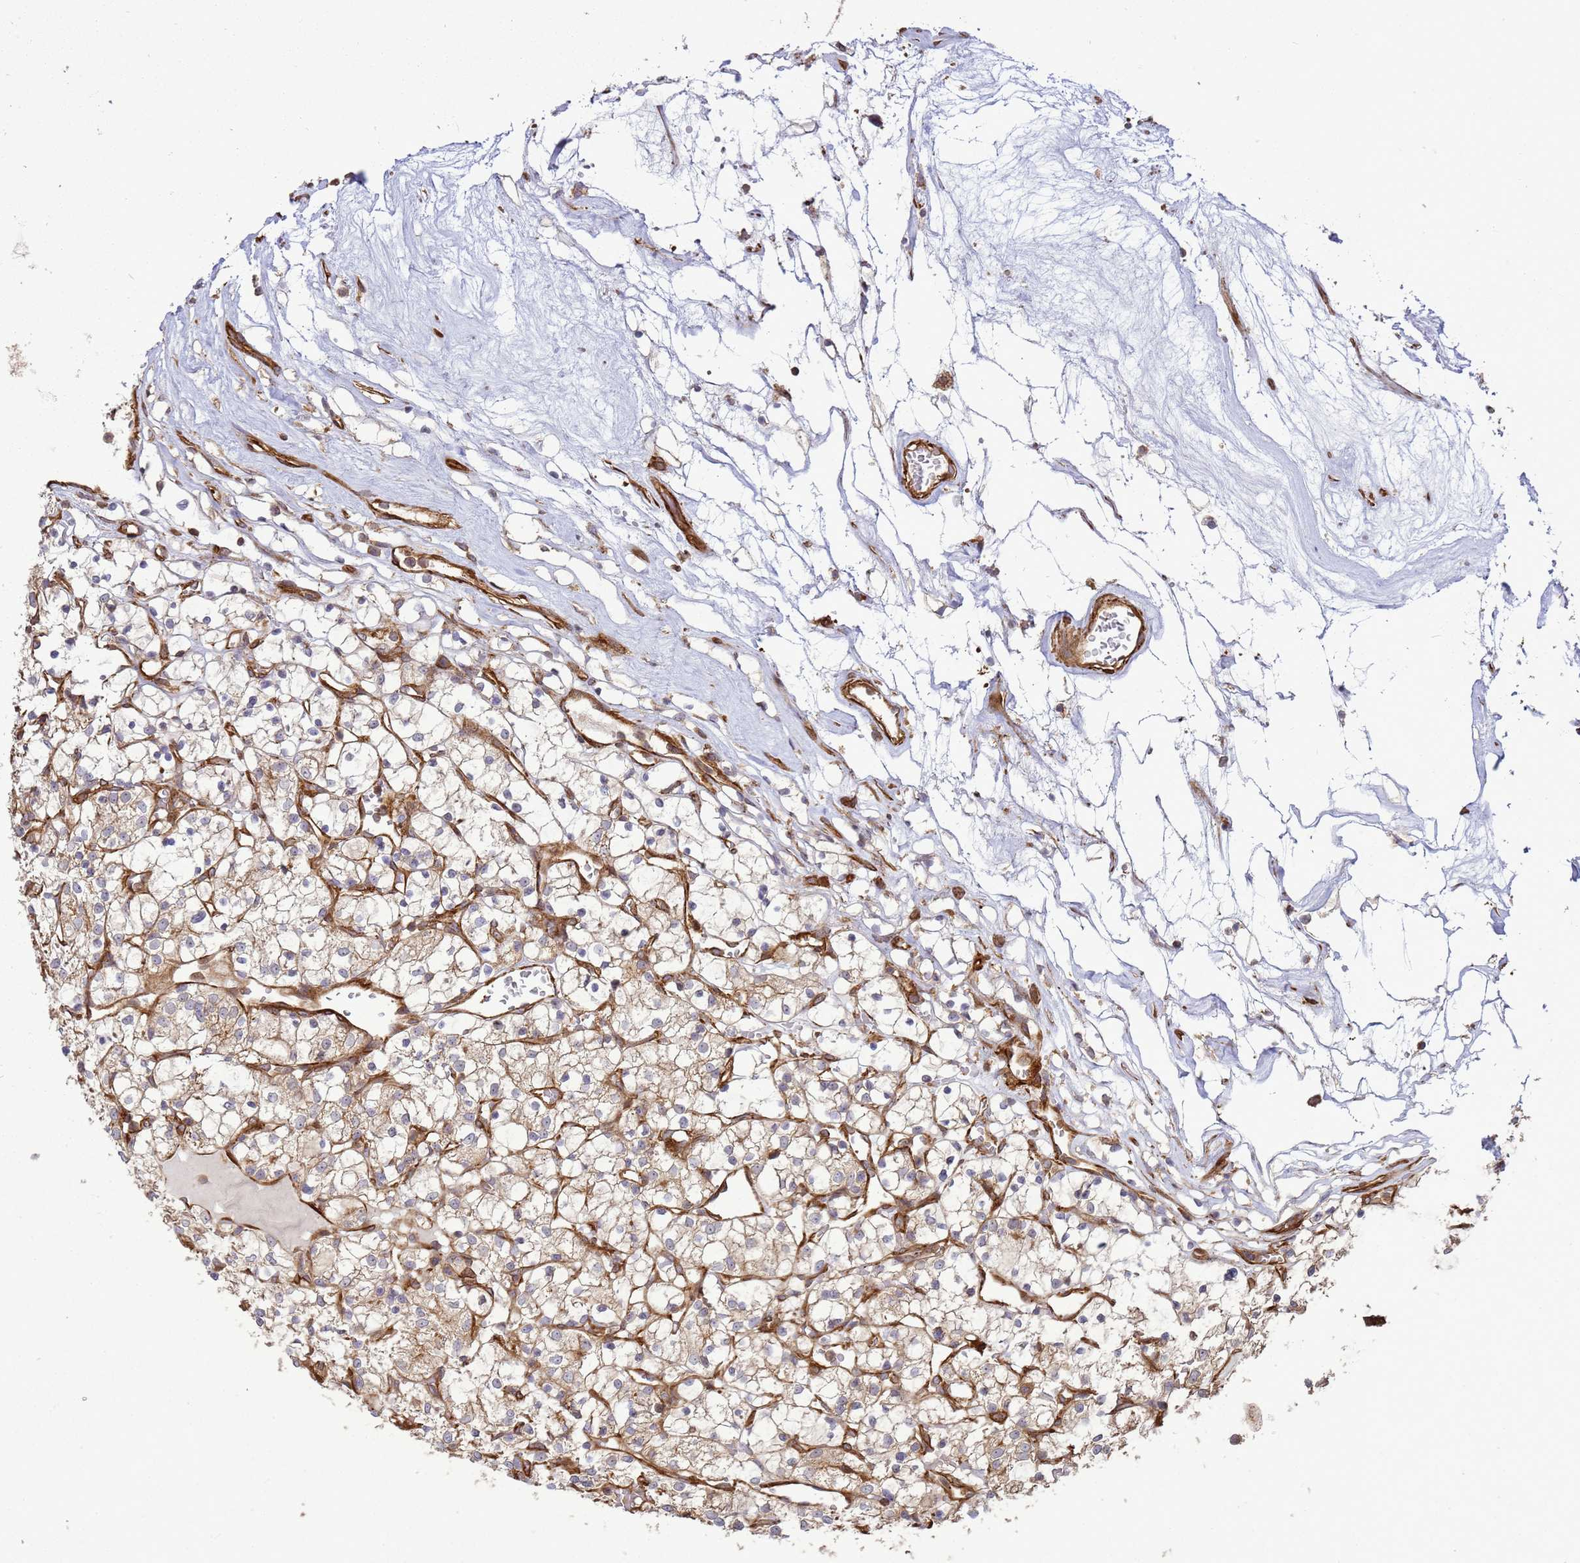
{"staining": {"intensity": "weak", "quantity": ">75%", "location": "cytoplasmic/membranous"}, "tissue": "renal cancer", "cell_type": "Tumor cells", "image_type": "cancer", "snomed": [{"axis": "morphology", "description": "Adenocarcinoma, NOS"}, {"axis": "topography", "description": "Kidney"}], "caption": "Immunohistochemistry (IHC) staining of renal cancer, which shows low levels of weak cytoplasmic/membranous positivity in approximately >75% of tumor cells indicating weak cytoplasmic/membranous protein positivity. The staining was performed using DAB (3,3'-diaminobenzidine) (brown) for protein detection and nuclei were counterstained in hematoxylin (blue).", "gene": "CNOT1", "patient": {"sex": "female", "age": 69}}